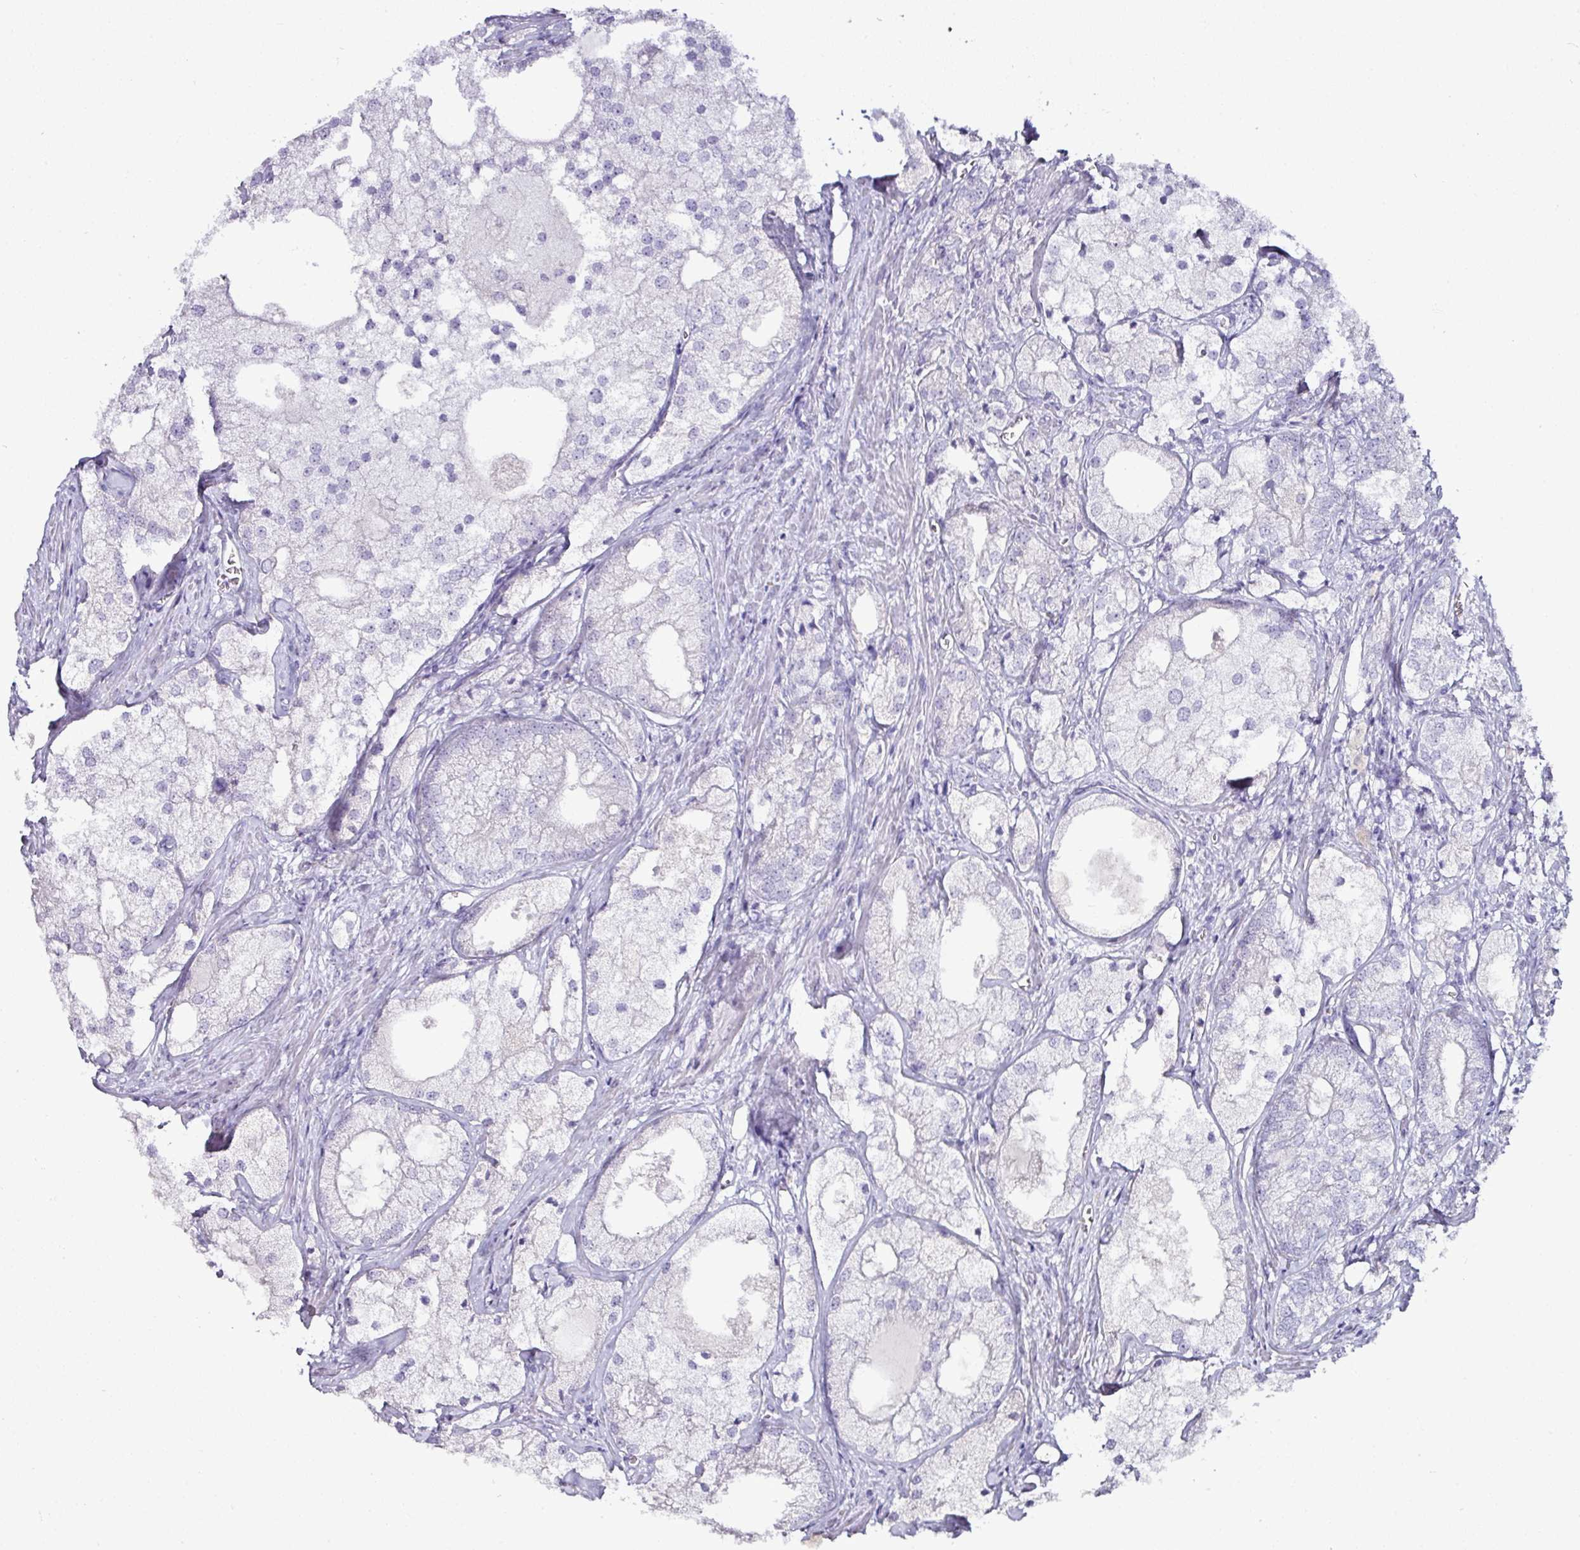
{"staining": {"intensity": "negative", "quantity": "none", "location": "none"}, "tissue": "prostate cancer", "cell_type": "Tumor cells", "image_type": "cancer", "snomed": [{"axis": "morphology", "description": "Adenocarcinoma, Low grade"}, {"axis": "topography", "description": "Prostate"}], "caption": "High magnification brightfield microscopy of prostate cancer stained with DAB (brown) and counterstained with hematoxylin (blue): tumor cells show no significant staining.", "gene": "NAPSA", "patient": {"sex": "male", "age": 69}}